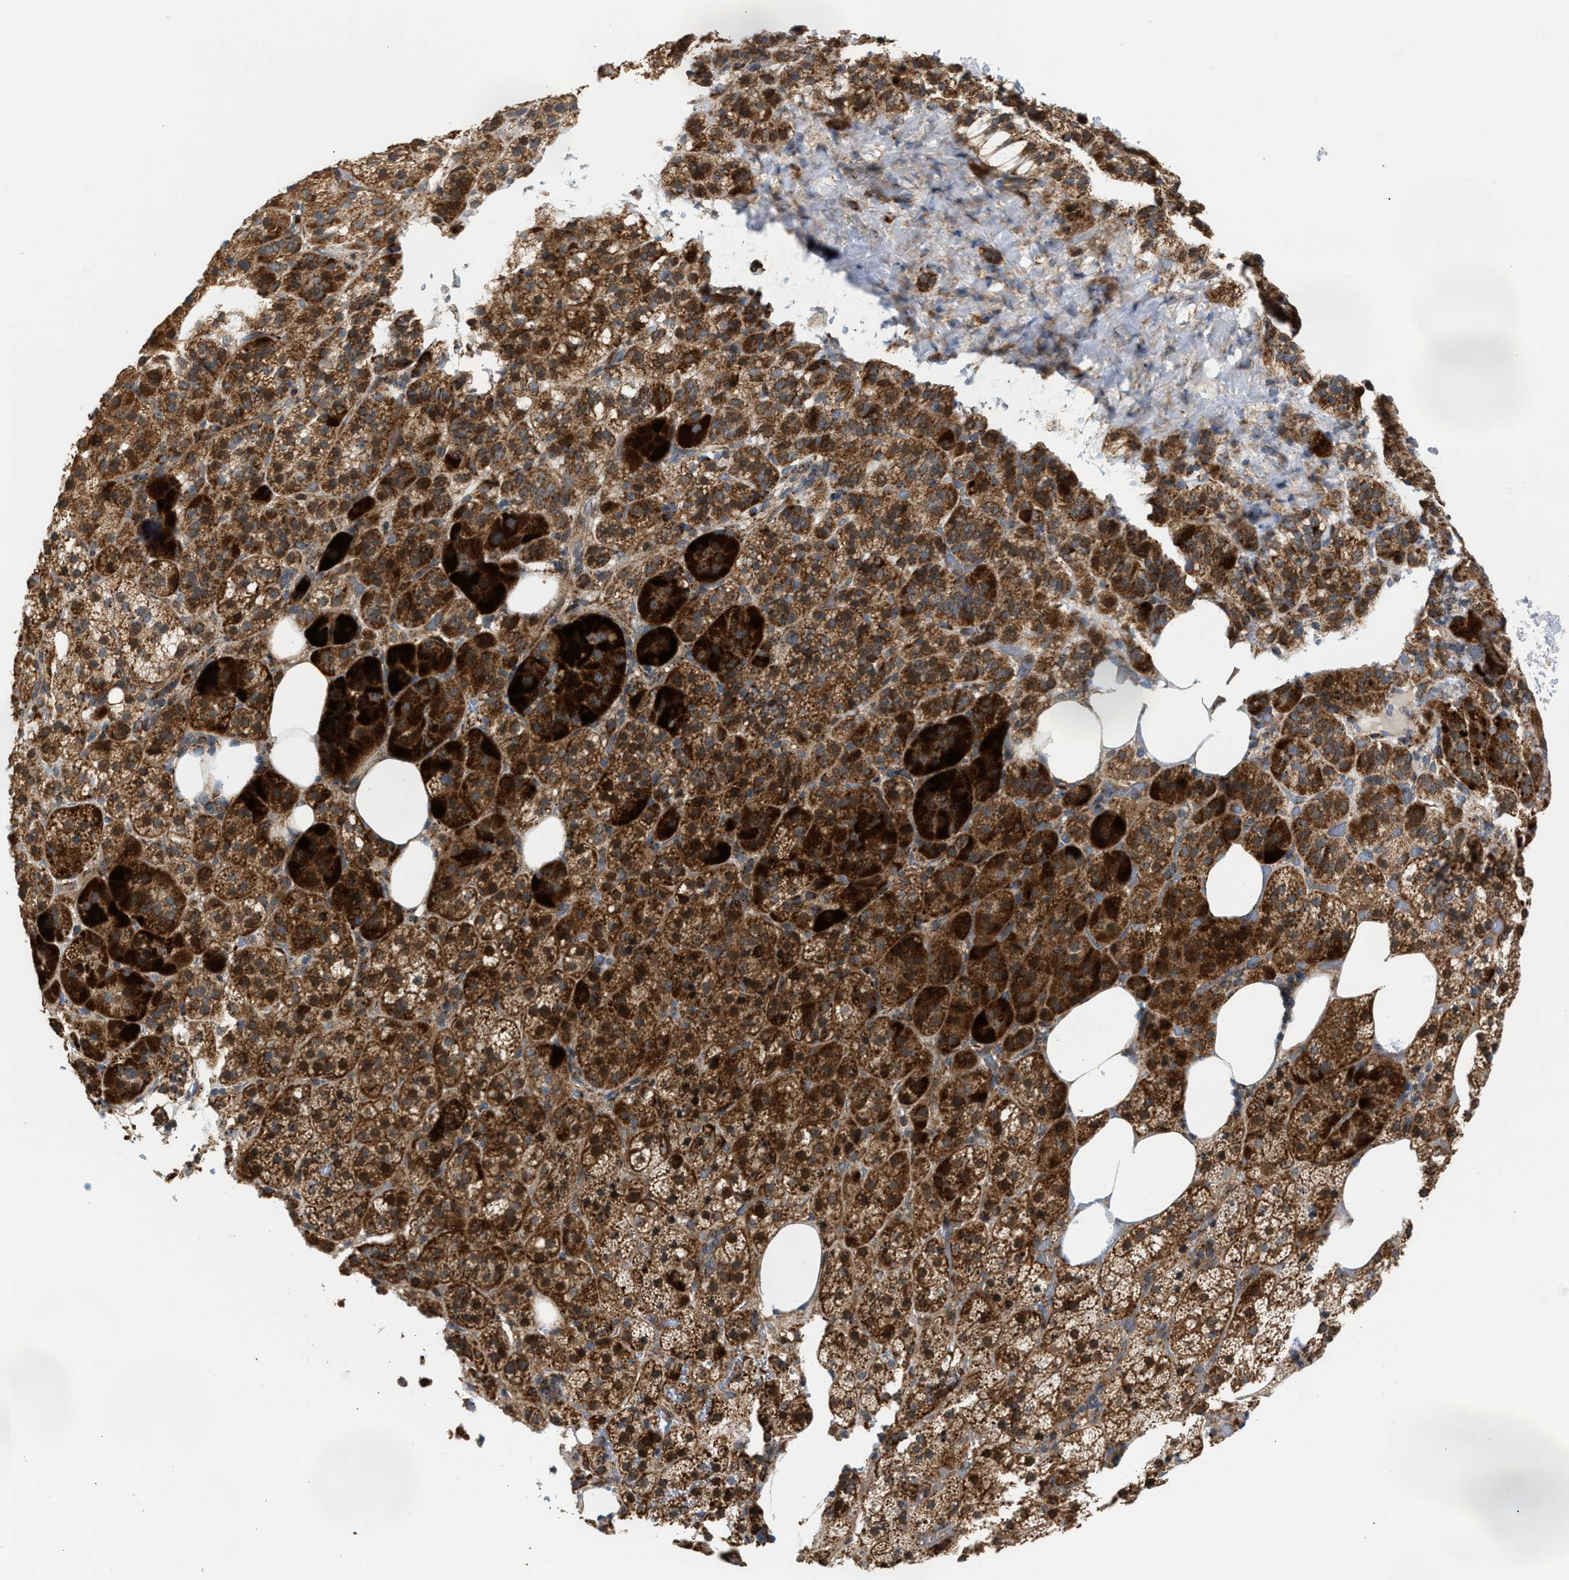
{"staining": {"intensity": "strong", "quantity": ">75%", "location": "cytoplasmic/membranous"}, "tissue": "adrenal gland", "cell_type": "Glandular cells", "image_type": "normal", "snomed": [{"axis": "morphology", "description": "Normal tissue, NOS"}, {"axis": "topography", "description": "Adrenal gland"}], "caption": "DAB (3,3'-diaminobenzidine) immunohistochemical staining of unremarkable human adrenal gland reveals strong cytoplasmic/membranous protein expression in approximately >75% of glandular cells. (Stains: DAB (3,3'-diaminobenzidine) in brown, nuclei in blue, Microscopy: brightfield microscopy at high magnification).", "gene": "TACO1", "patient": {"sex": "female", "age": 59}}